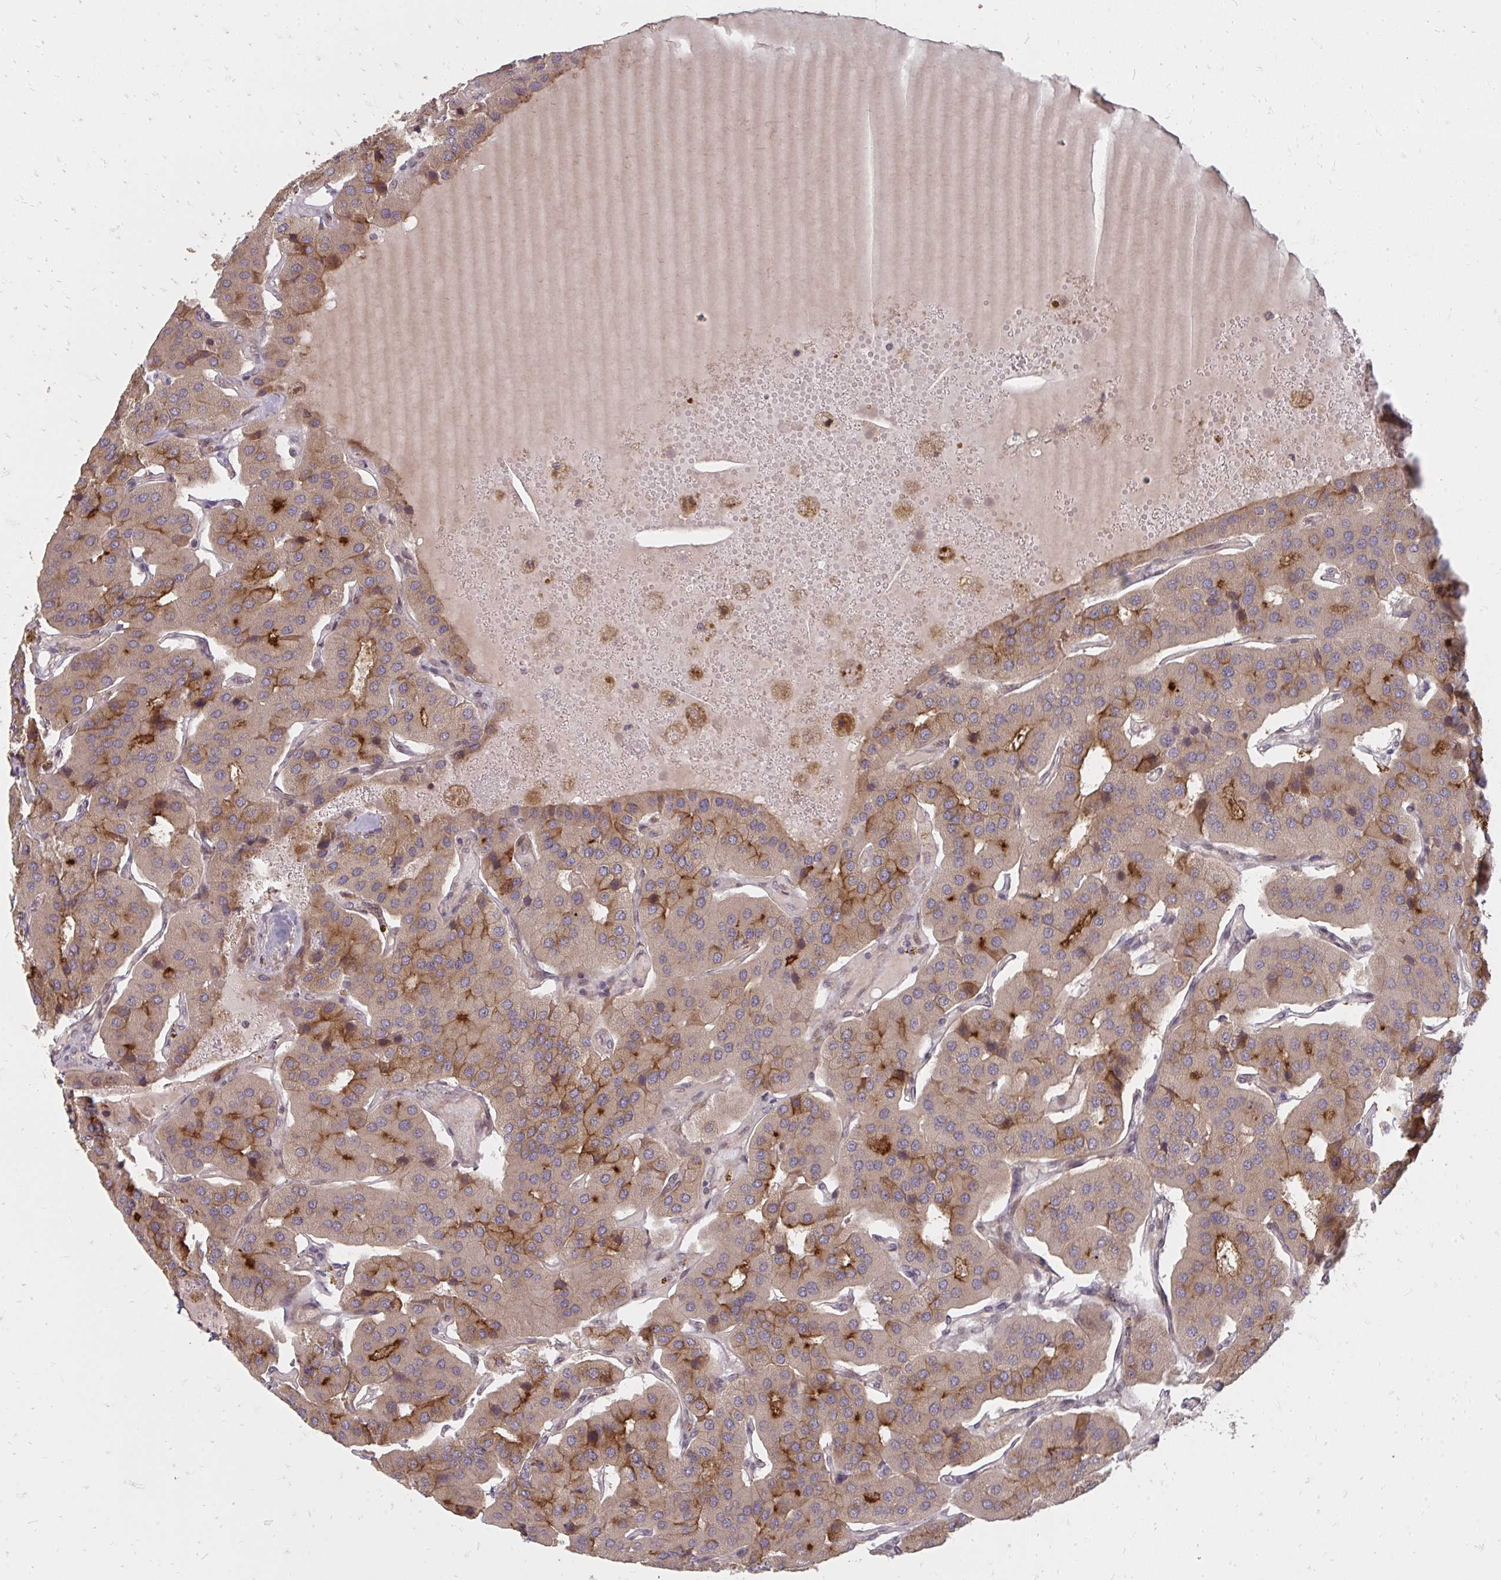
{"staining": {"intensity": "moderate", "quantity": "<25%", "location": "cytoplasmic/membranous"}, "tissue": "parathyroid gland", "cell_type": "Glandular cells", "image_type": "normal", "snomed": [{"axis": "morphology", "description": "Normal tissue, NOS"}, {"axis": "morphology", "description": "Adenoma, NOS"}, {"axis": "topography", "description": "Parathyroid gland"}], "caption": "Protein staining of normal parathyroid gland demonstrates moderate cytoplasmic/membranous positivity in about <25% of glandular cells. Using DAB (3,3'-diaminobenzidine) (brown) and hematoxylin (blue) stains, captured at high magnification using brightfield microscopy.", "gene": "ZNF285", "patient": {"sex": "female", "age": 86}}